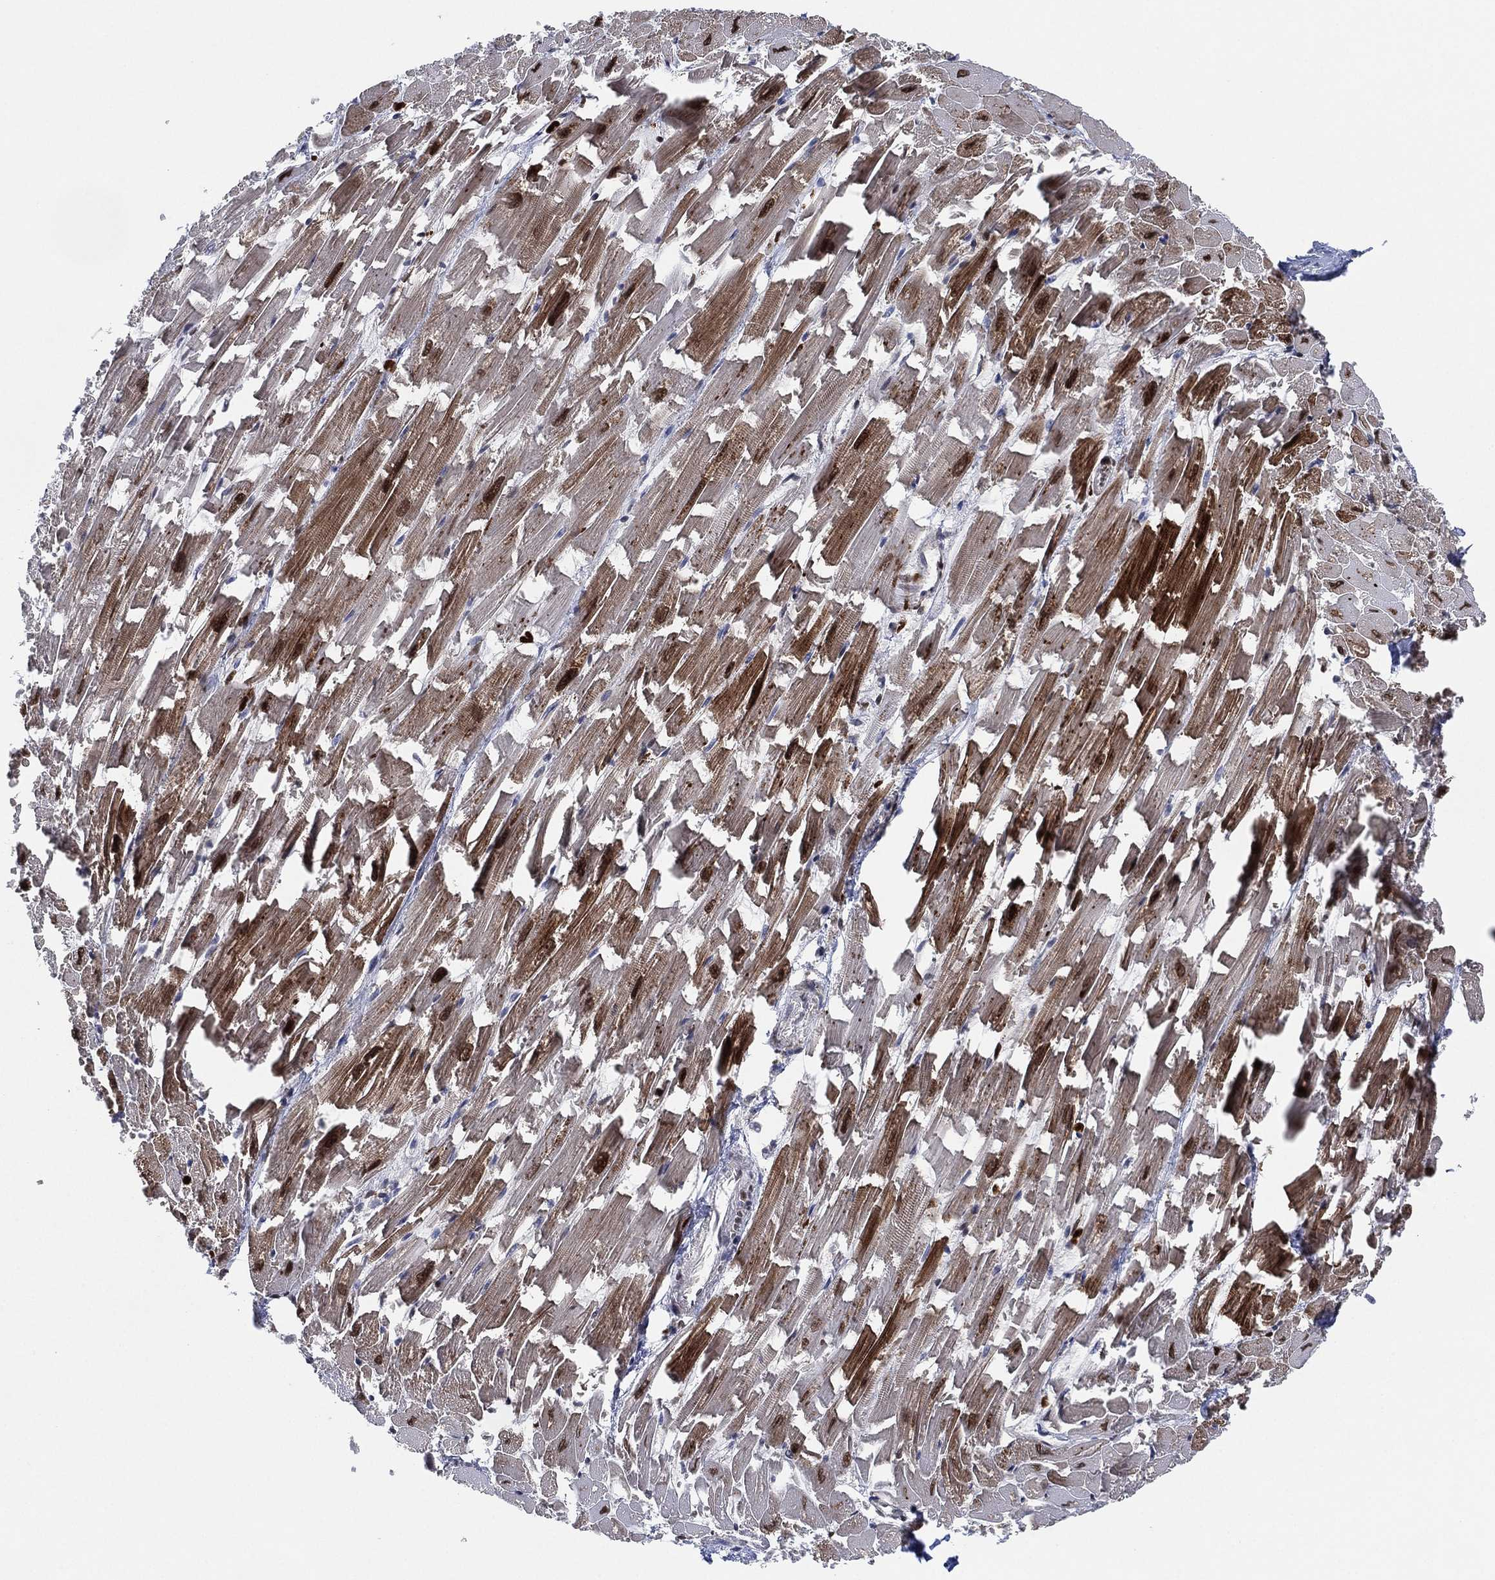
{"staining": {"intensity": "strong", "quantity": ">75%", "location": "cytoplasmic/membranous"}, "tissue": "heart muscle", "cell_type": "Cardiomyocytes", "image_type": "normal", "snomed": [{"axis": "morphology", "description": "Normal tissue, NOS"}, {"axis": "topography", "description": "Heart"}], "caption": "Immunohistochemical staining of normal heart muscle demonstrates >75% levels of strong cytoplasmic/membranous protein expression in approximately >75% of cardiomyocytes. Using DAB (brown) and hematoxylin (blue) stains, captured at high magnification using brightfield microscopy.", "gene": "FAM104A", "patient": {"sex": "female", "age": 64}}